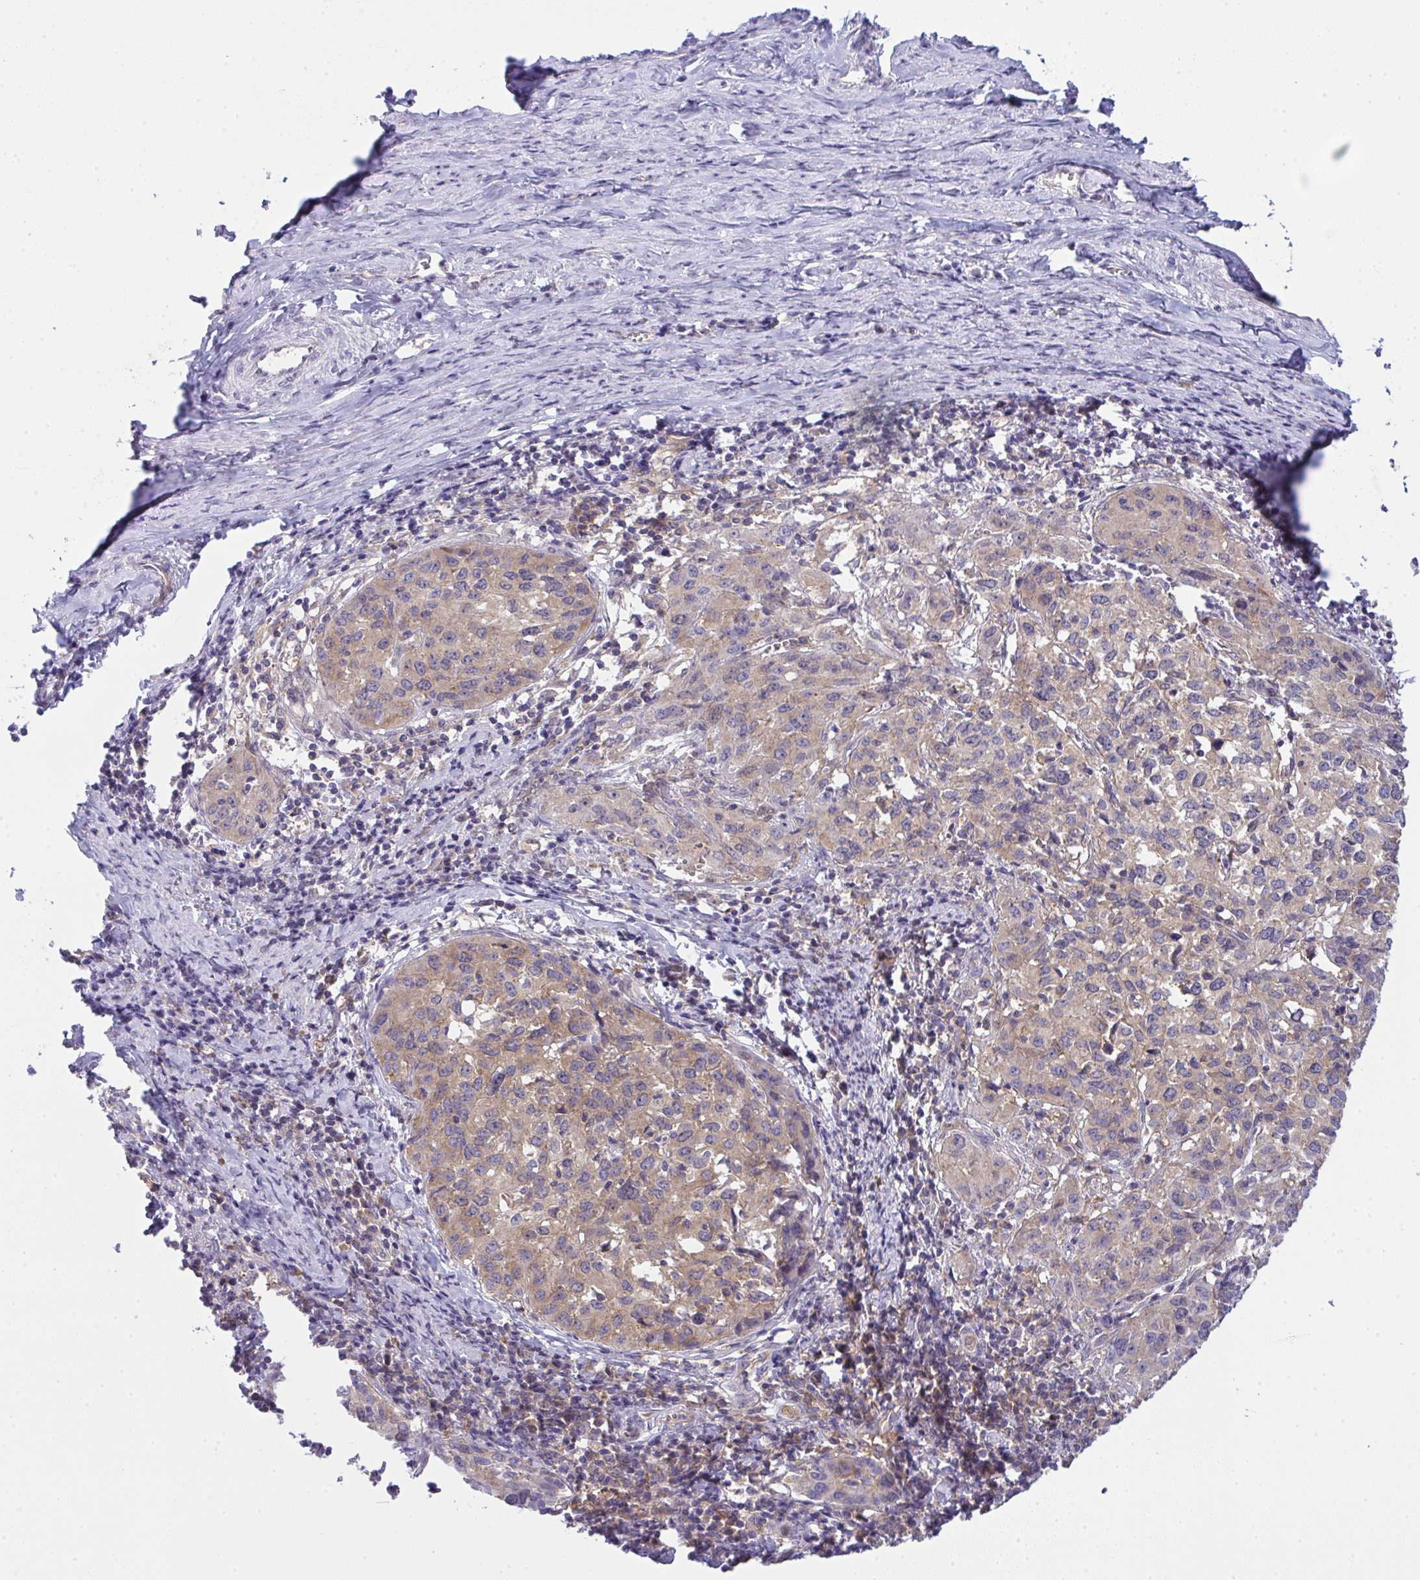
{"staining": {"intensity": "moderate", "quantity": ">75%", "location": "cytoplasmic/membranous"}, "tissue": "cervical cancer", "cell_type": "Tumor cells", "image_type": "cancer", "snomed": [{"axis": "morphology", "description": "Squamous cell carcinoma, NOS"}, {"axis": "topography", "description": "Cervix"}], "caption": "Approximately >75% of tumor cells in cervical cancer reveal moderate cytoplasmic/membranous protein staining as visualized by brown immunohistochemical staining.", "gene": "ALDH16A1", "patient": {"sex": "female", "age": 51}}